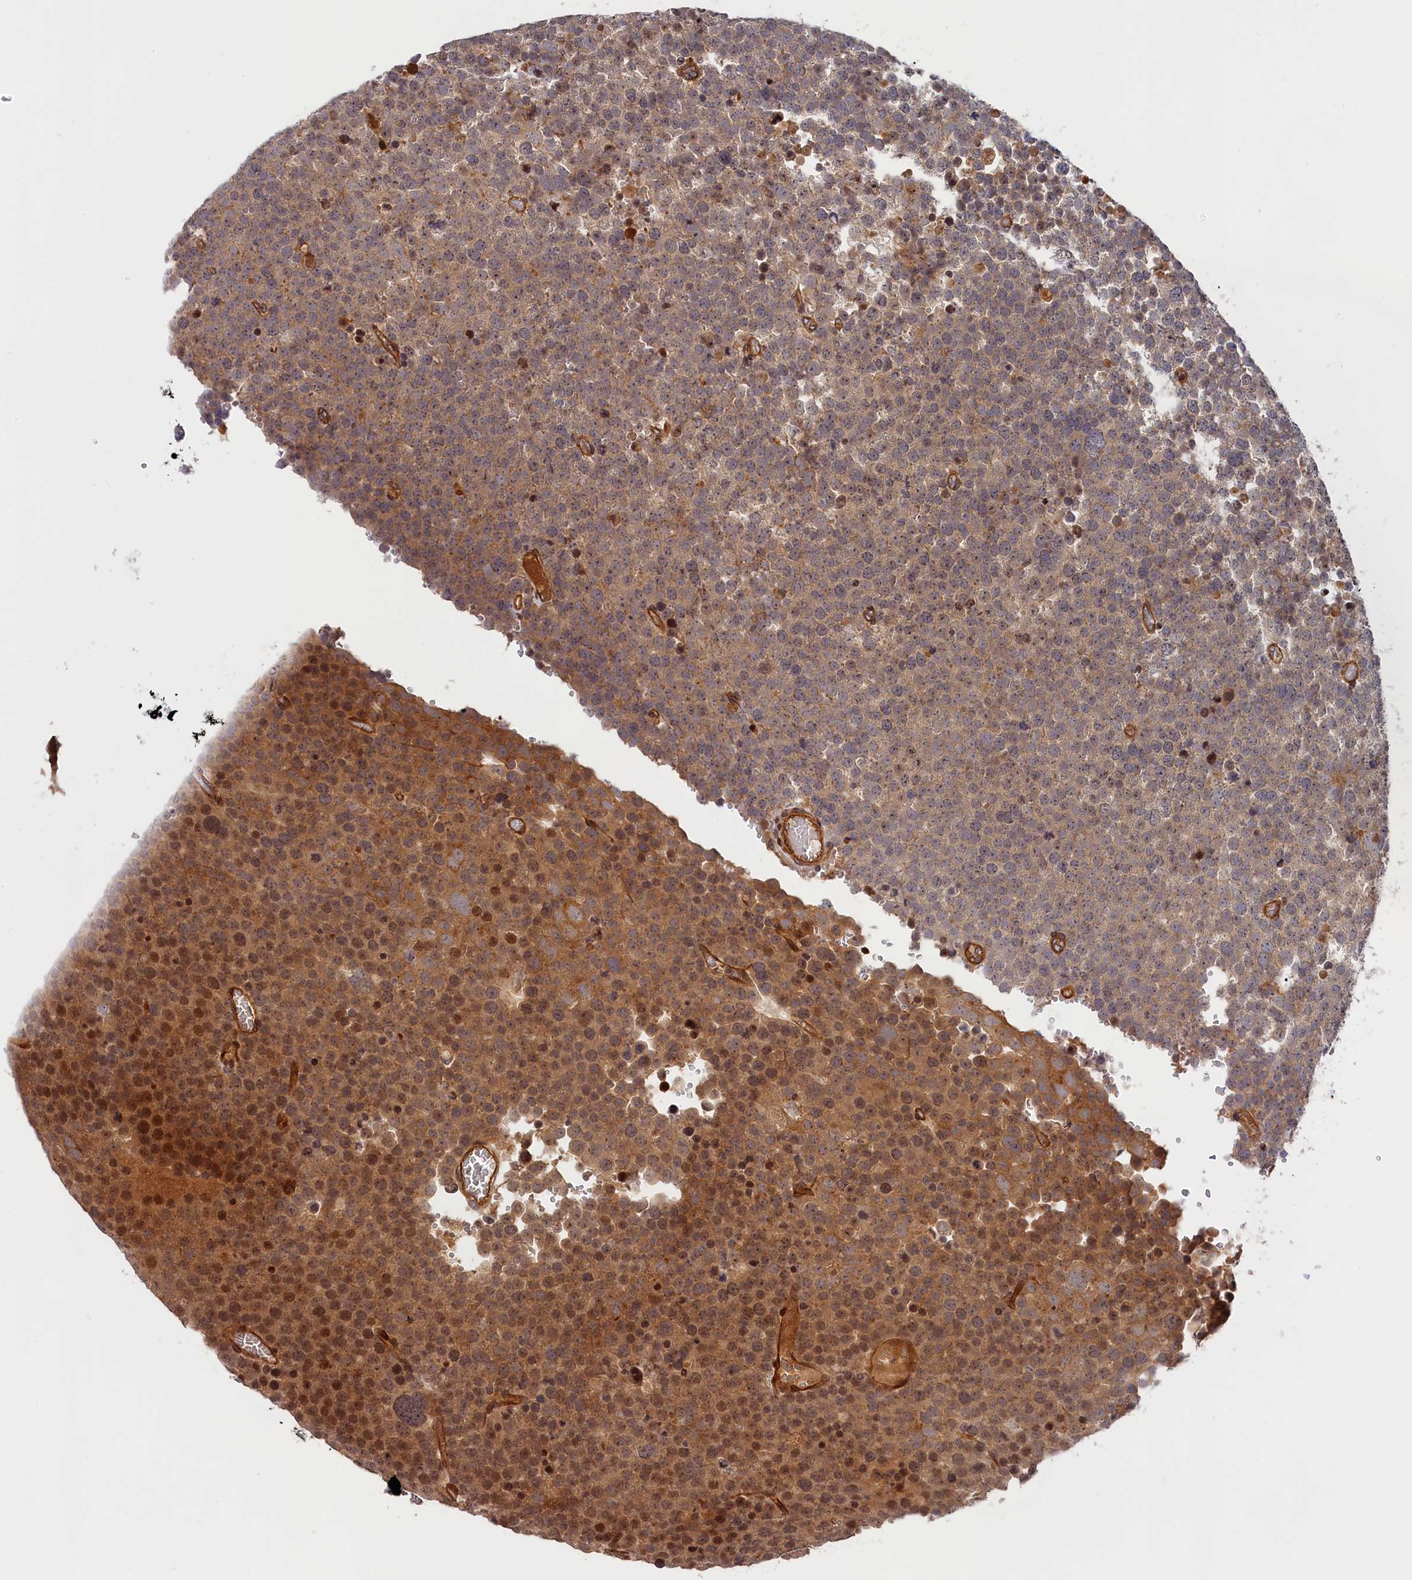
{"staining": {"intensity": "moderate", "quantity": ">75%", "location": "cytoplasmic/membranous,nuclear"}, "tissue": "testis cancer", "cell_type": "Tumor cells", "image_type": "cancer", "snomed": [{"axis": "morphology", "description": "Seminoma, NOS"}, {"axis": "topography", "description": "Testis"}], "caption": "Approximately >75% of tumor cells in human testis cancer show moderate cytoplasmic/membranous and nuclear protein positivity as visualized by brown immunohistochemical staining.", "gene": "CEP44", "patient": {"sex": "male", "age": 71}}